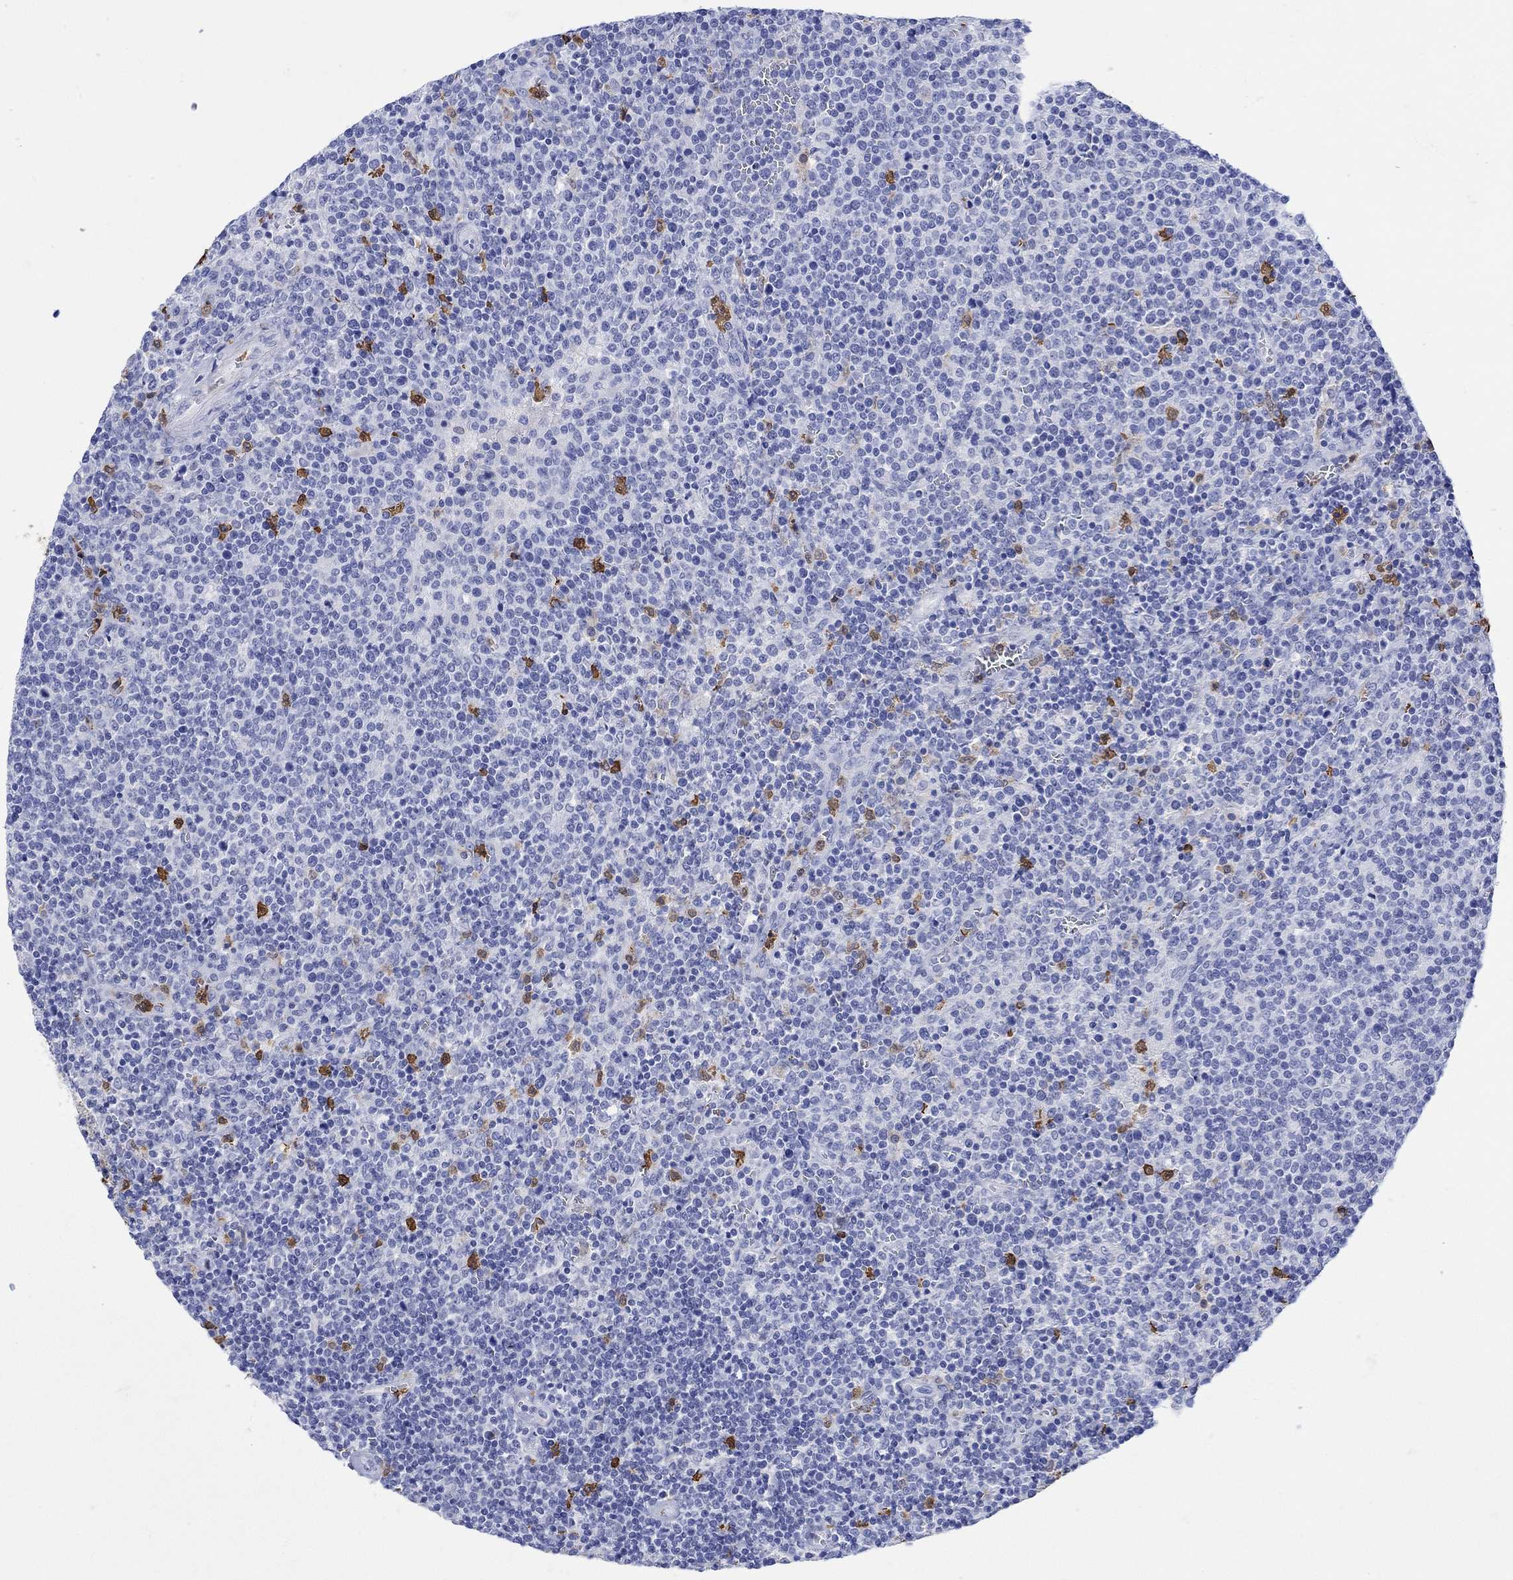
{"staining": {"intensity": "negative", "quantity": "none", "location": "none"}, "tissue": "lymphoma", "cell_type": "Tumor cells", "image_type": "cancer", "snomed": [{"axis": "morphology", "description": "Malignant lymphoma, non-Hodgkin's type, High grade"}, {"axis": "topography", "description": "Lymph node"}], "caption": "Immunohistochemical staining of human high-grade malignant lymphoma, non-Hodgkin's type demonstrates no significant positivity in tumor cells.", "gene": "LINGO3", "patient": {"sex": "male", "age": 61}}